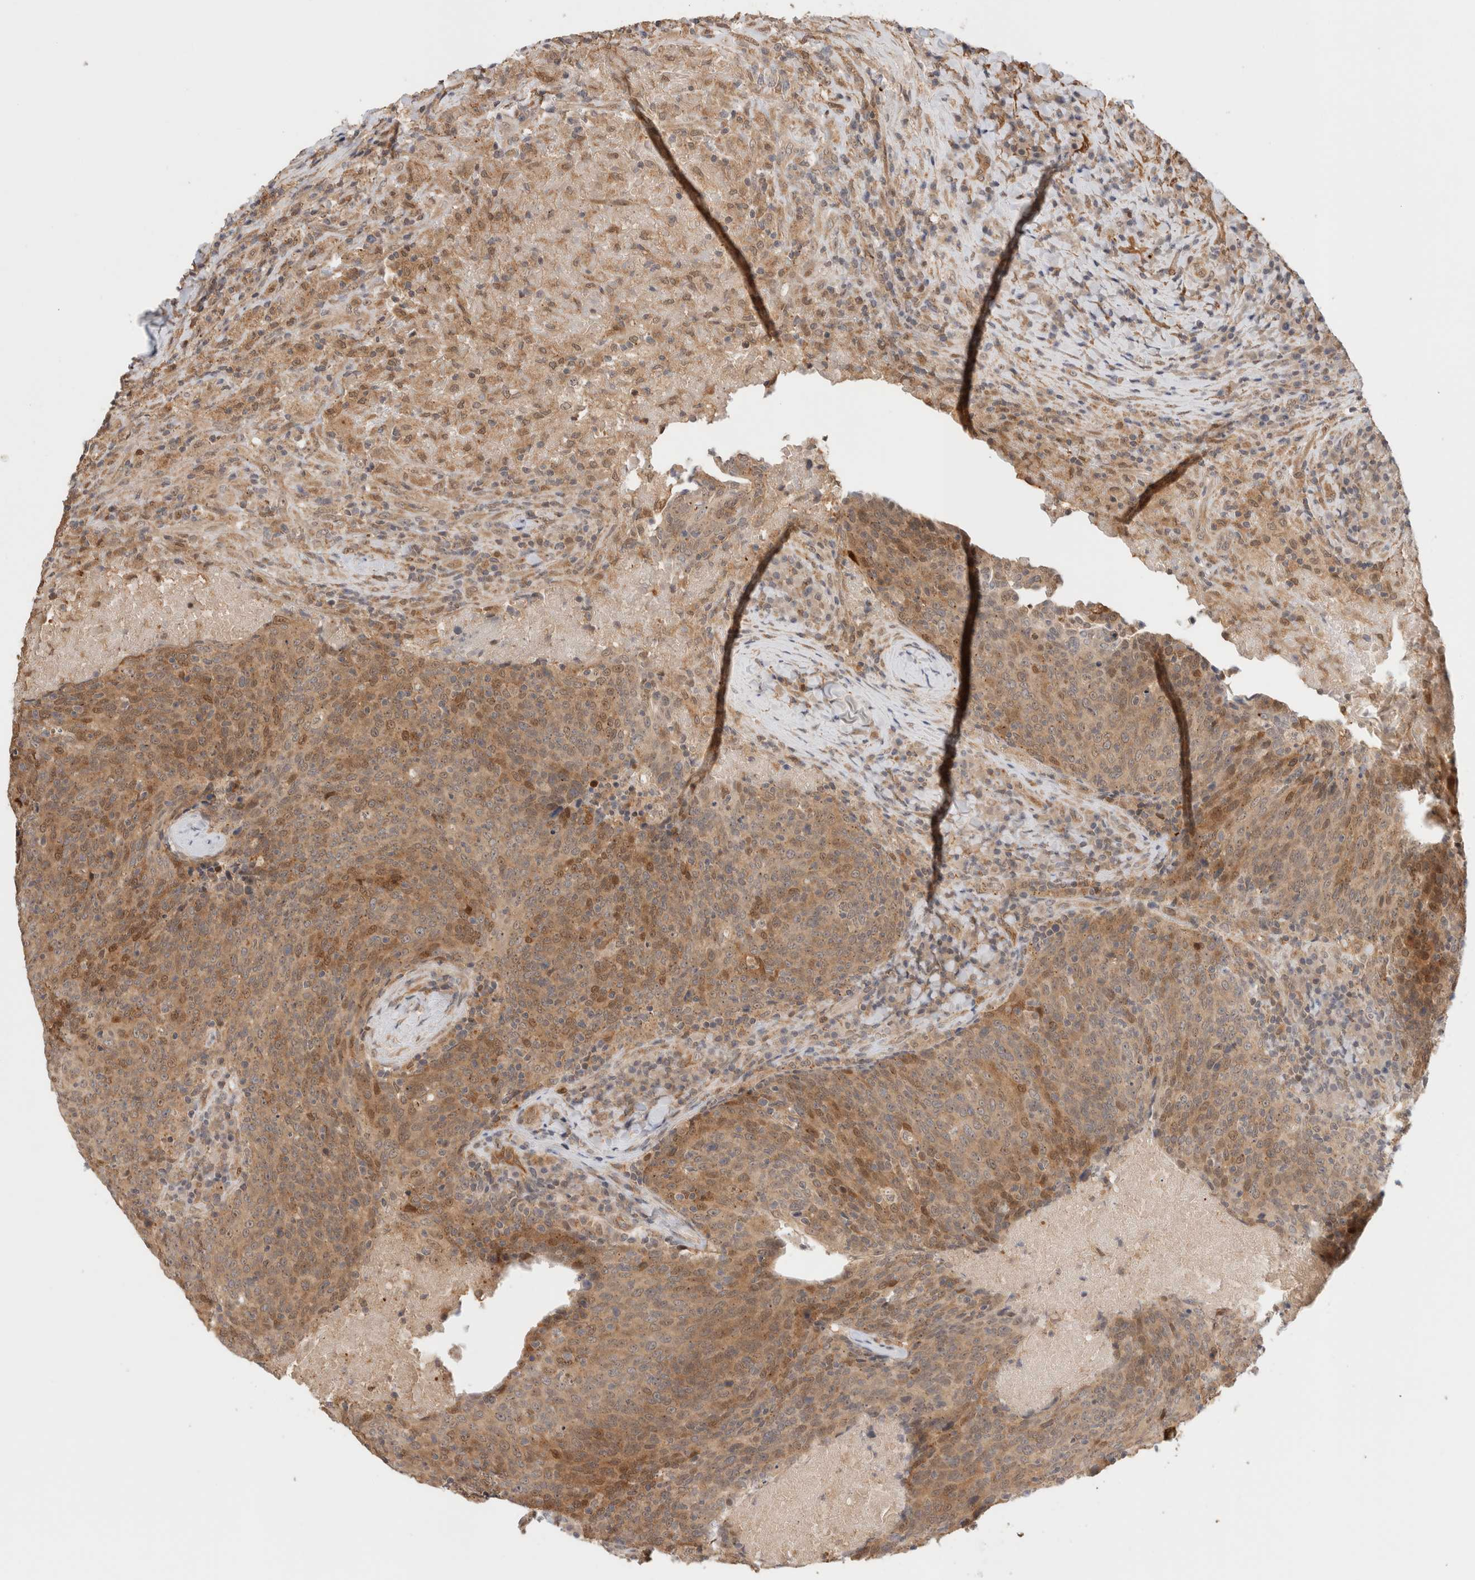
{"staining": {"intensity": "weak", "quantity": ">75%", "location": "cytoplasmic/membranous,nuclear"}, "tissue": "head and neck cancer", "cell_type": "Tumor cells", "image_type": "cancer", "snomed": [{"axis": "morphology", "description": "Squamous cell carcinoma, NOS"}, {"axis": "morphology", "description": "Squamous cell carcinoma, metastatic, NOS"}, {"axis": "topography", "description": "Lymph node"}, {"axis": "topography", "description": "Head-Neck"}], "caption": "DAB (3,3'-diaminobenzidine) immunohistochemical staining of human head and neck cancer (metastatic squamous cell carcinoma) demonstrates weak cytoplasmic/membranous and nuclear protein staining in about >75% of tumor cells.", "gene": "OTUD6B", "patient": {"sex": "male", "age": 62}}